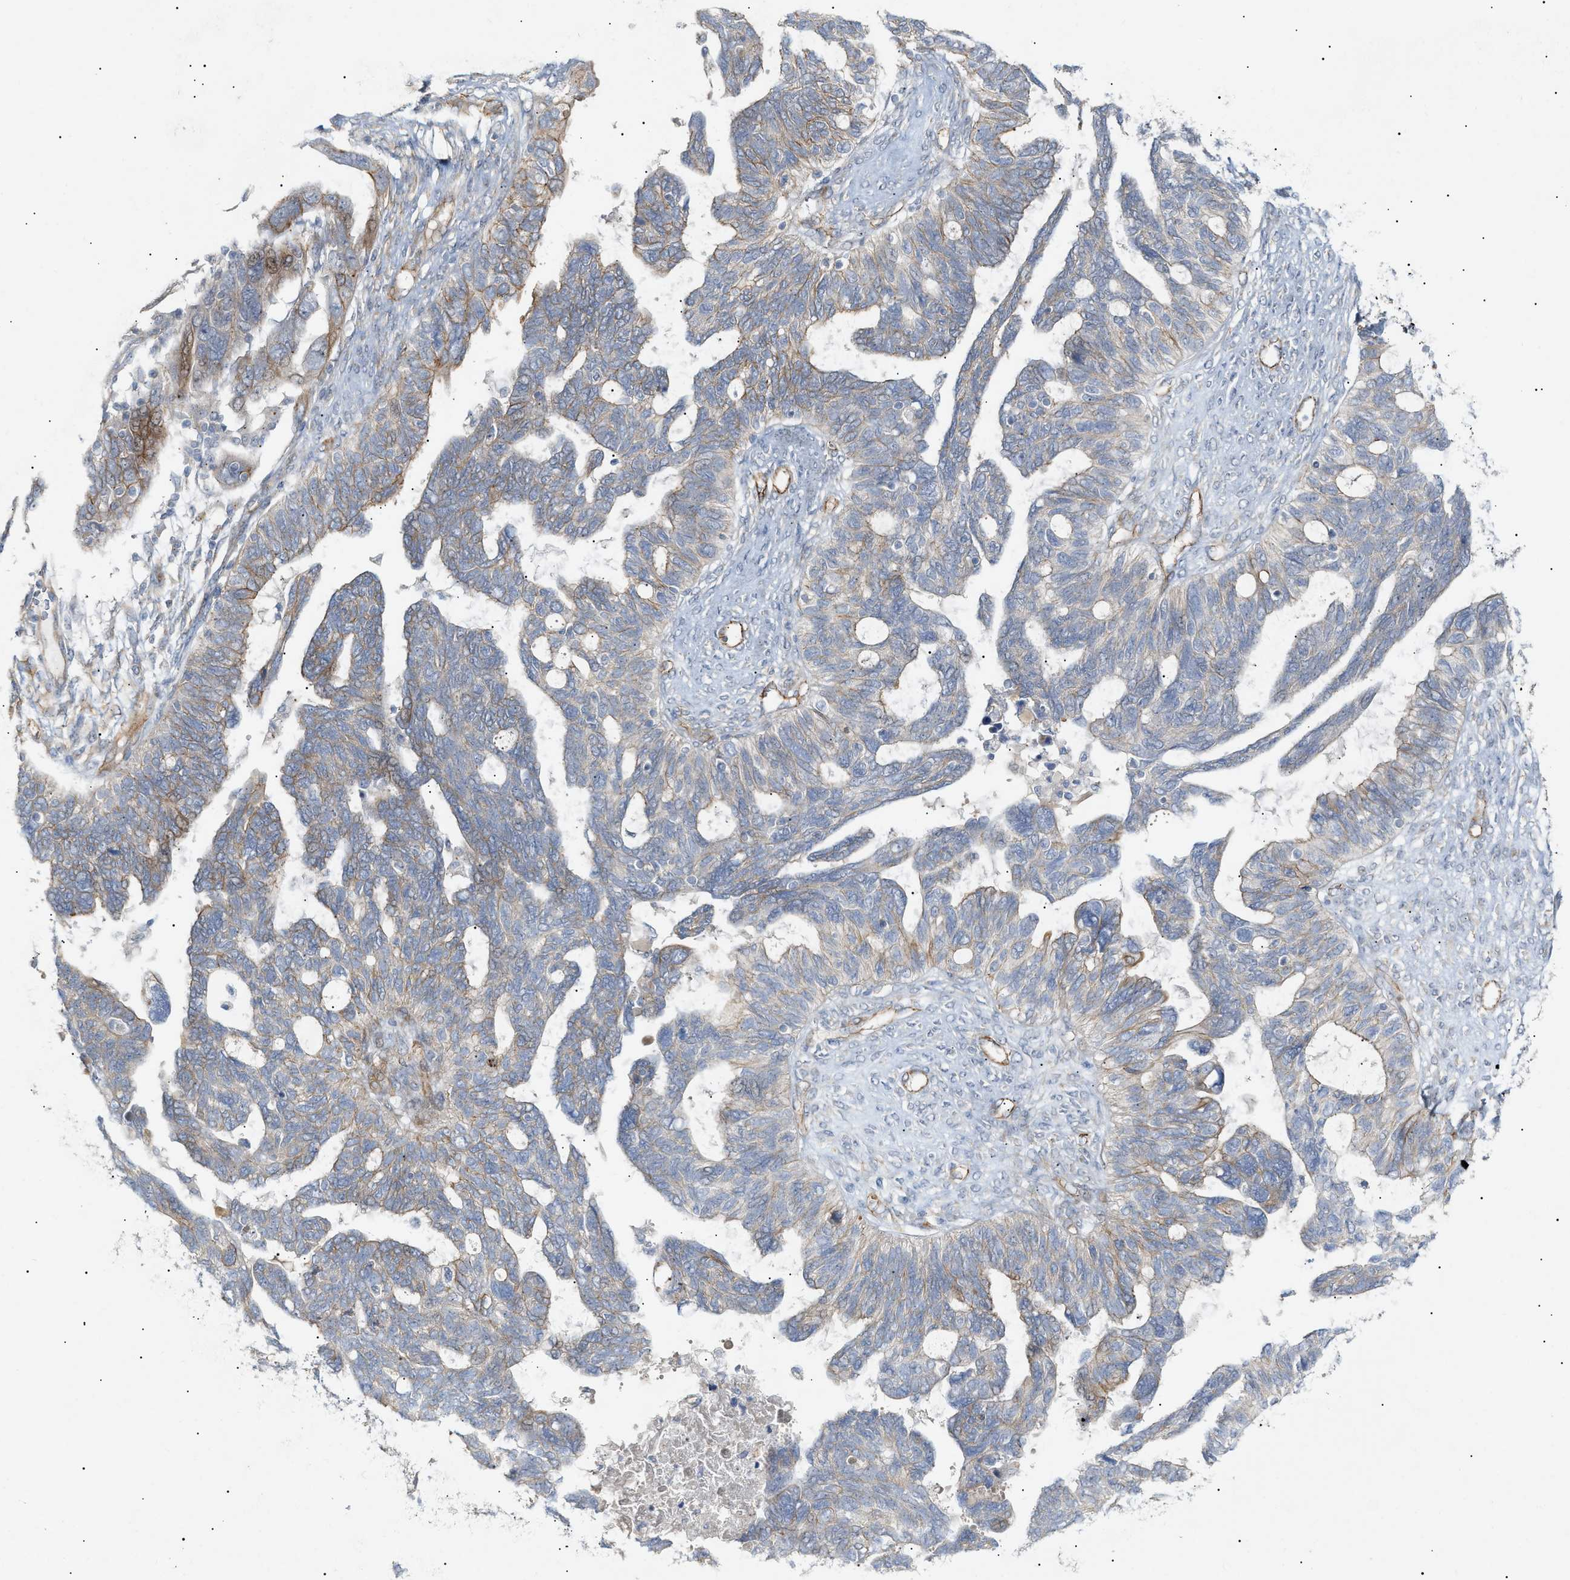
{"staining": {"intensity": "moderate", "quantity": "<25%", "location": "cytoplasmic/membranous"}, "tissue": "ovarian cancer", "cell_type": "Tumor cells", "image_type": "cancer", "snomed": [{"axis": "morphology", "description": "Cystadenocarcinoma, serous, NOS"}, {"axis": "topography", "description": "Ovary"}], "caption": "A brown stain highlights moderate cytoplasmic/membranous staining of a protein in serous cystadenocarcinoma (ovarian) tumor cells.", "gene": "ZFHX2", "patient": {"sex": "female", "age": 79}}